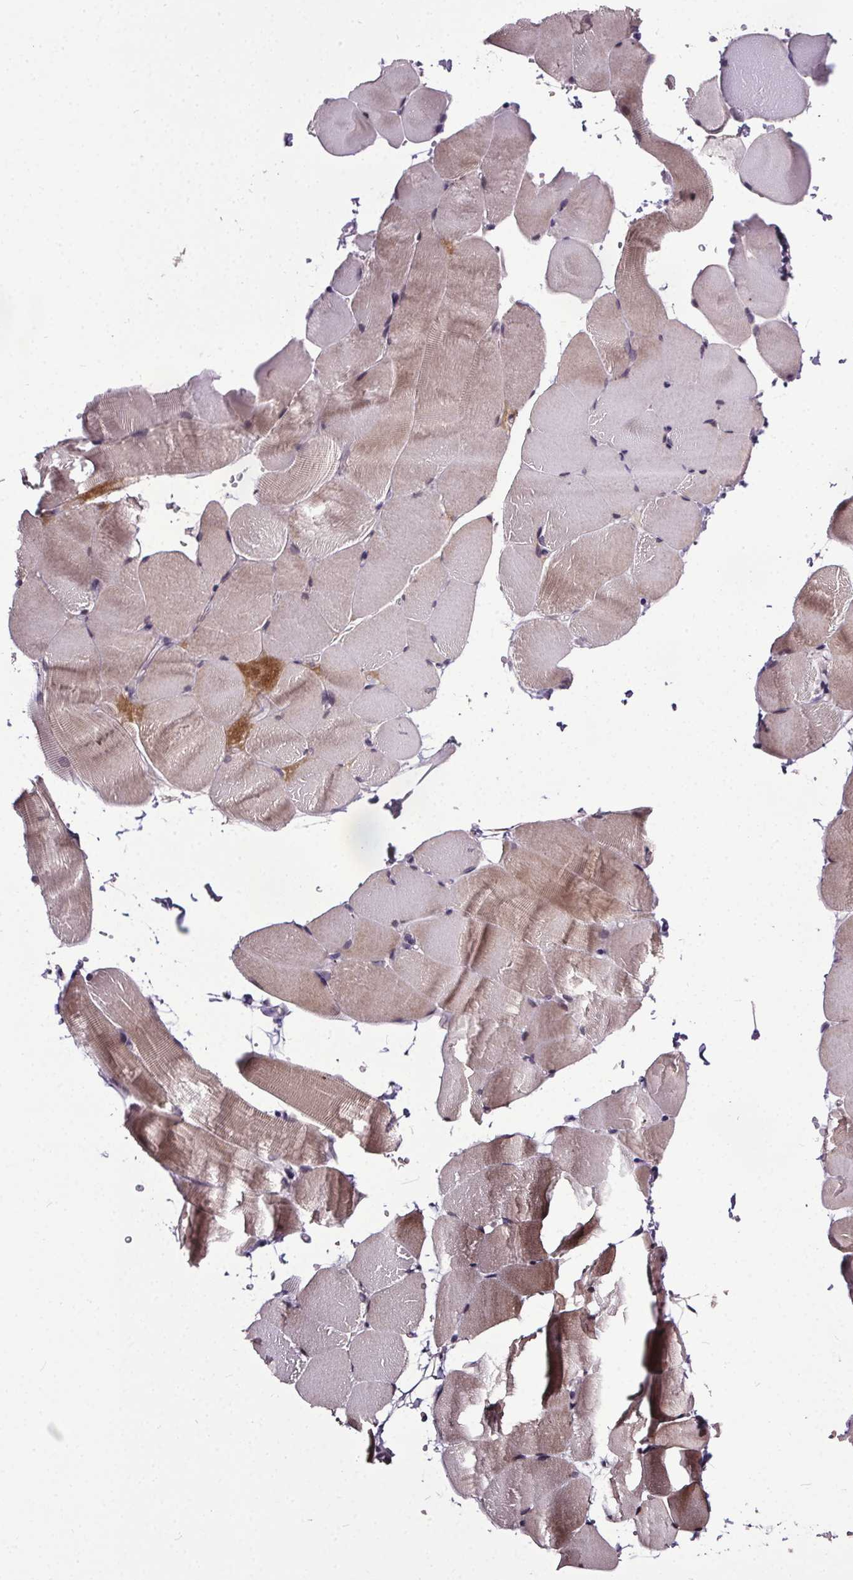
{"staining": {"intensity": "weak", "quantity": "<25%", "location": "cytoplasmic/membranous"}, "tissue": "skeletal muscle", "cell_type": "Myocytes", "image_type": "normal", "snomed": [{"axis": "morphology", "description": "Normal tissue, NOS"}, {"axis": "topography", "description": "Skeletal muscle"}], "caption": "This image is of unremarkable skeletal muscle stained with immunohistochemistry to label a protein in brown with the nuclei are counter-stained blue. There is no staining in myocytes.", "gene": "NKX6", "patient": {"sex": "female", "age": 37}}